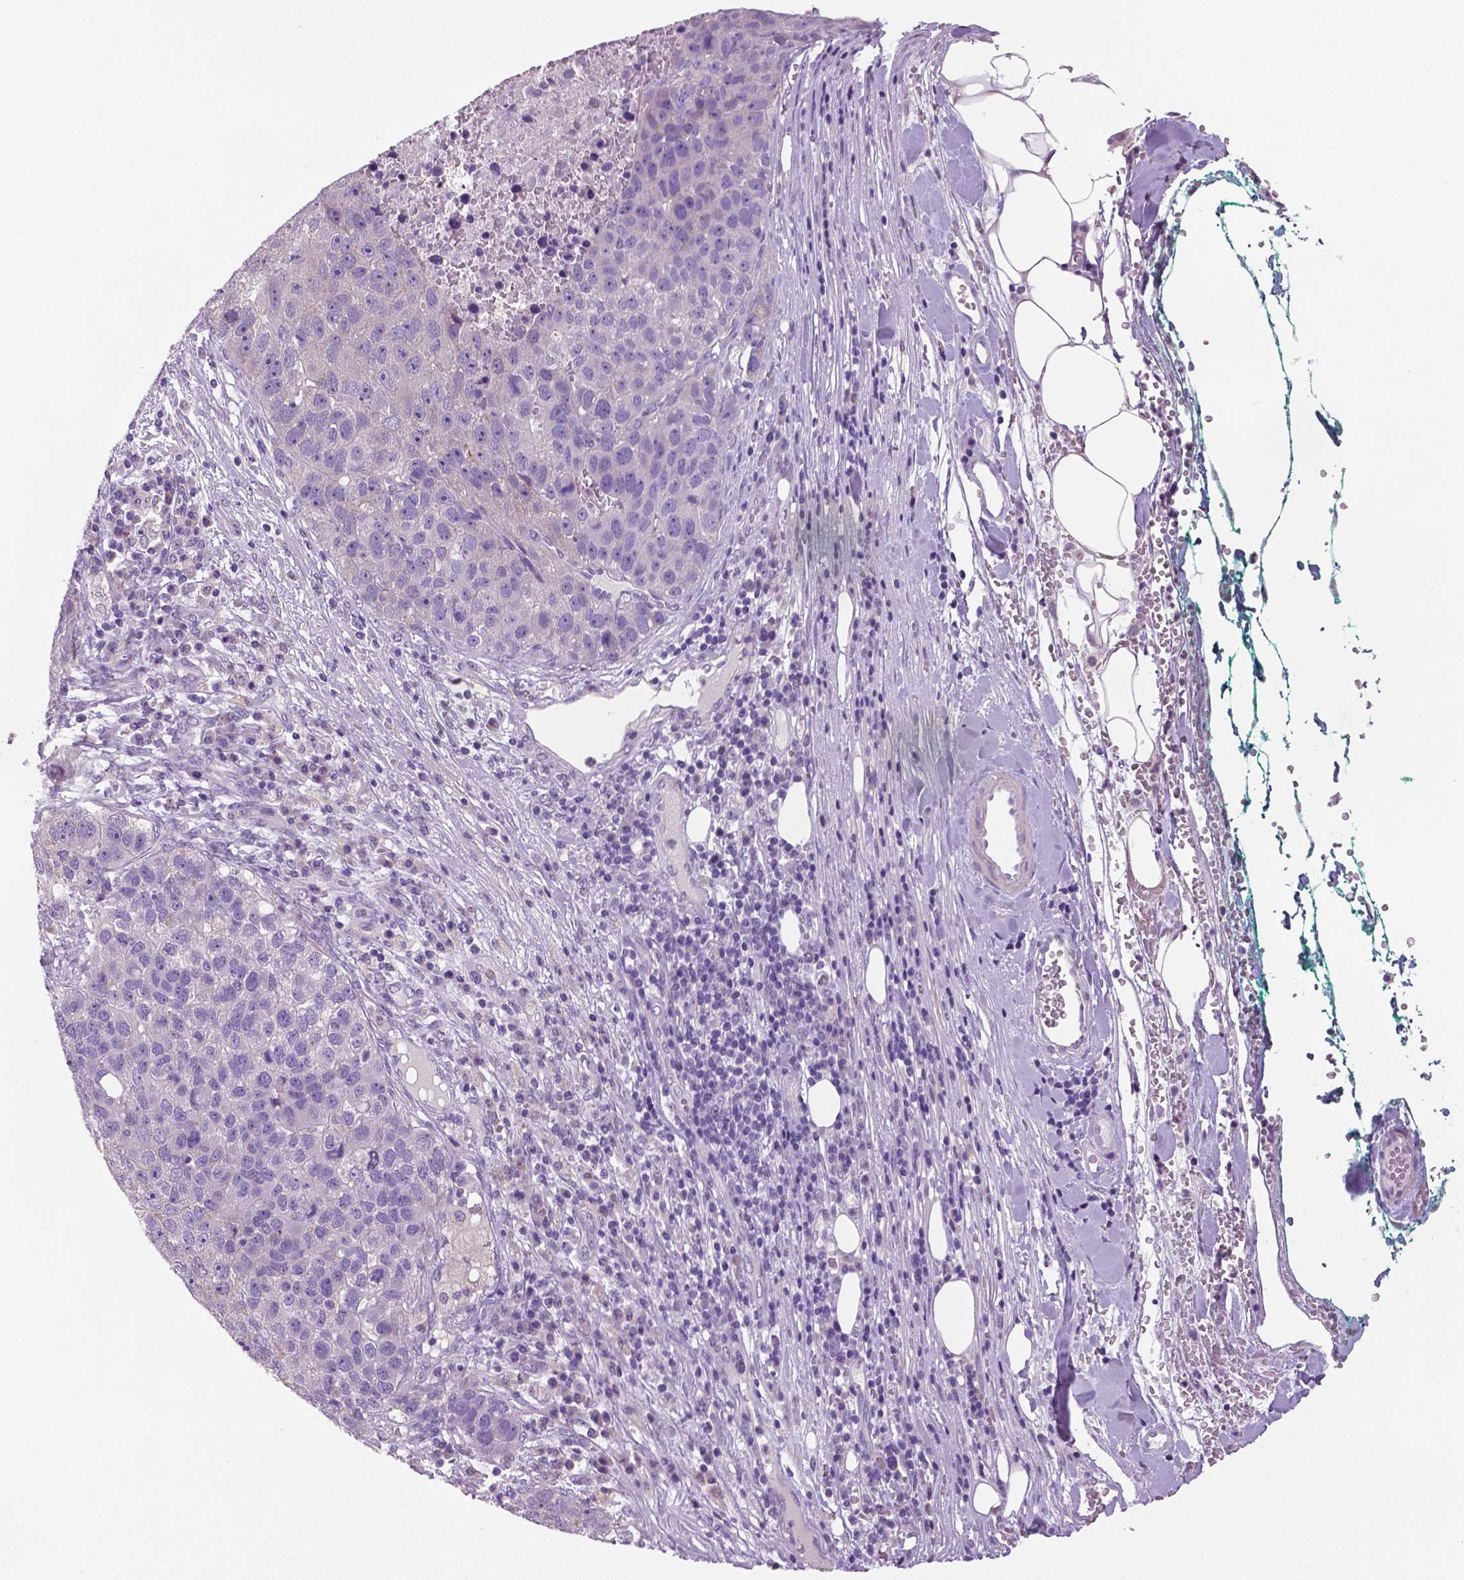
{"staining": {"intensity": "negative", "quantity": "none", "location": "none"}, "tissue": "pancreatic cancer", "cell_type": "Tumor cells", "image_type": "cancer", "snomed": [{"axis": "morphology", "description": "Adenocarcinoma, NOS"}, {"axis": "topography", "description": "Pancreas"}], "caption": "An image of human adenocarcinoma (pancreatic) is negative for staining in tumor cells.", "gene": "DNAH12", "patient": {"sex": "female", "age": 61}}